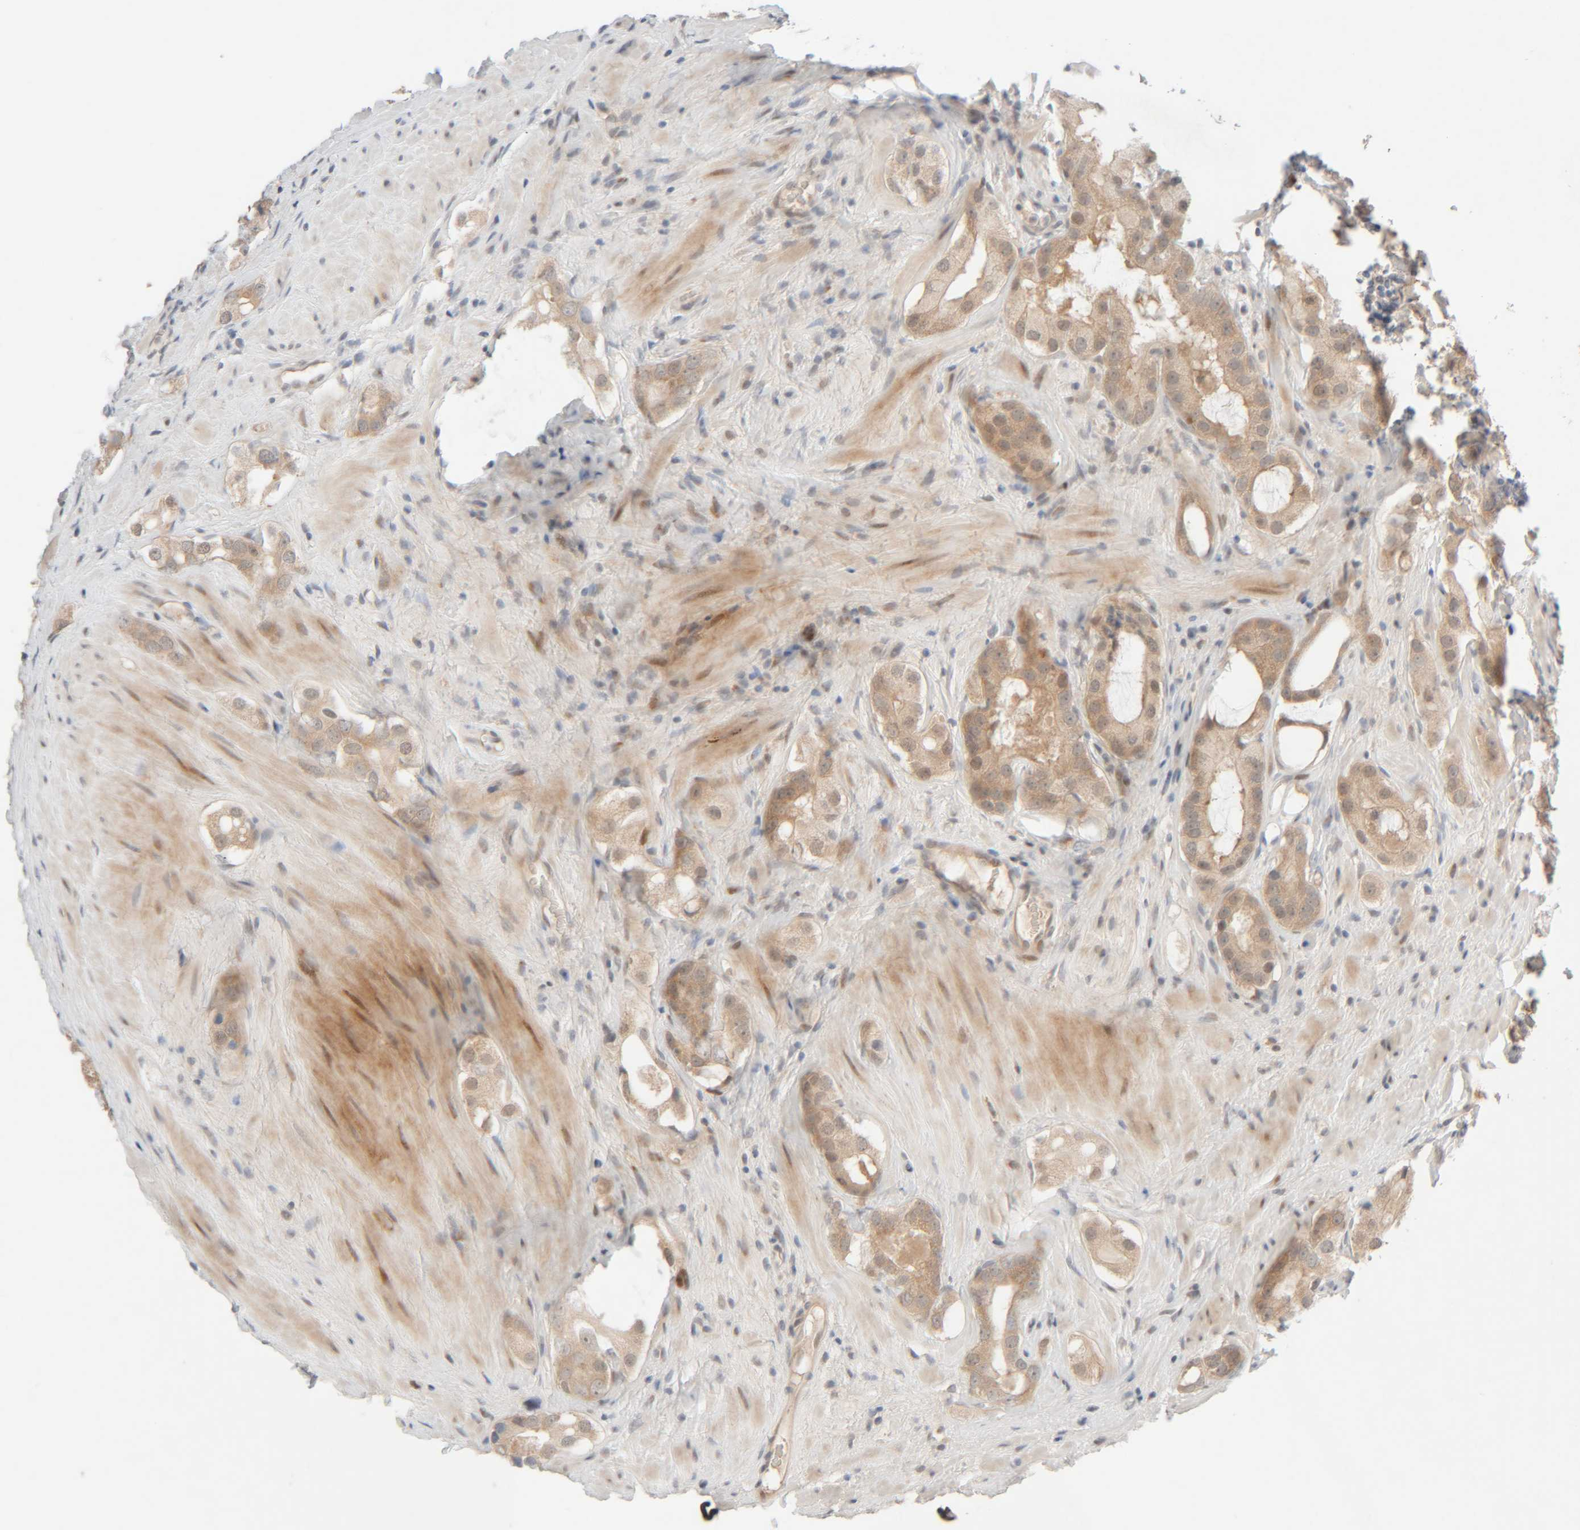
{"staining": {"intensity": "moderate", "quantity": ">75%", "location": "cytoplasmic/membranous,nuclear"}, "tissue": "prostate cancer", "cell_type": "Tumor cells", "image_type": "cancer", "snomed": [{"axis": "morphology", "description": "Adenocarcinoma, High grade"}, {"axis": "topography", "description": "Prostate"}], "caption": "Protein staining exhibits moderate cytoplasmic/membranous and nuclear staining in approximately >75% of tumor cells in high-grade adenocarcinoma (prostate). Immunohistochemistry (ihc) stains the protein of interest in brown and the nuclei are stained blue.", "gene": "CHKA", "patient": {"sex": "male", "age": 63}}